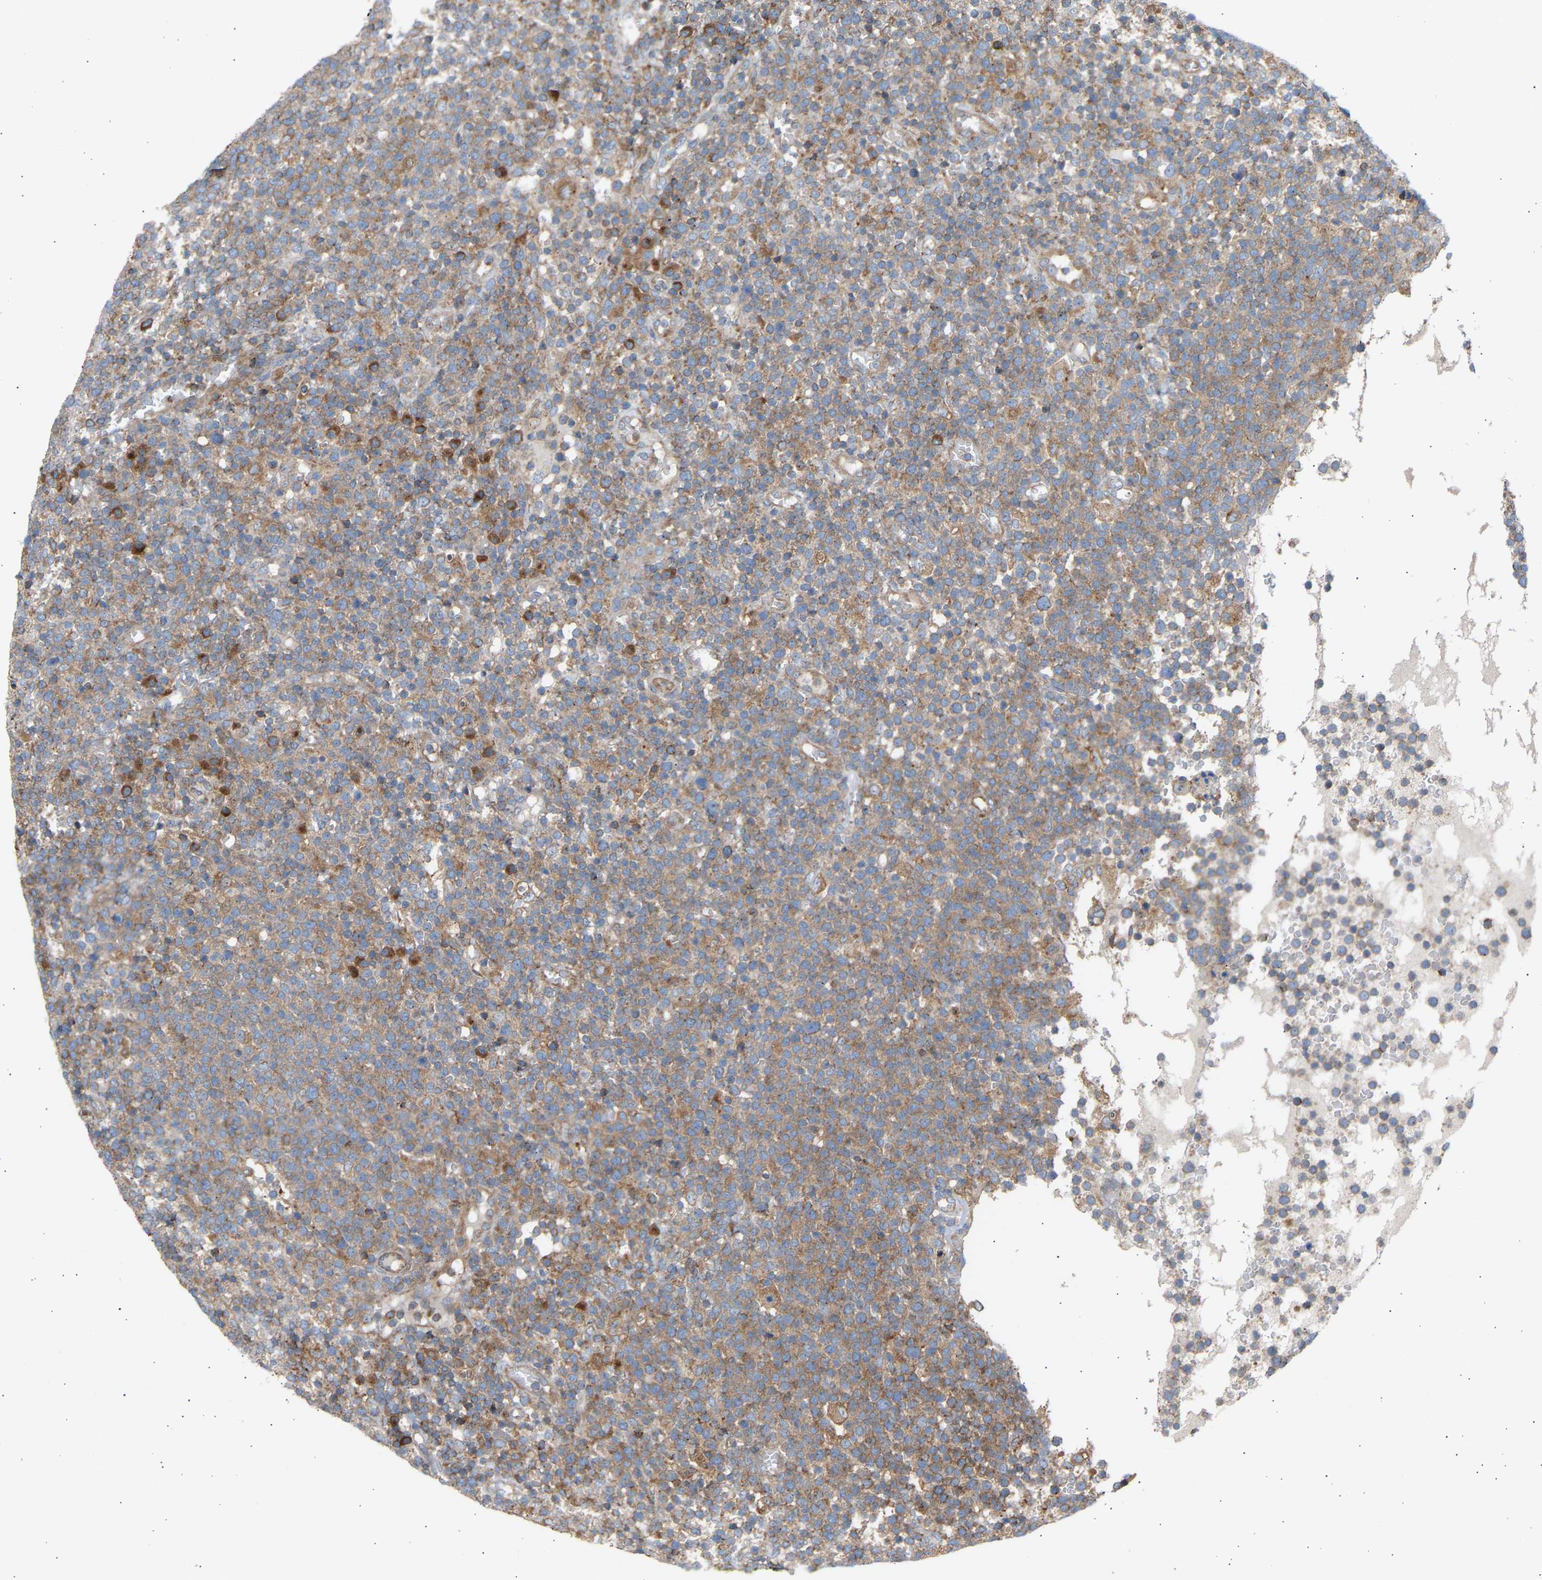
{"staining": {"intensity": "moderate", "quantity": ">75%", "location": "cytoplasmic/membranous"}, "tissue": "lymphoma", "cell_type": "Tumor cells", "image_type": "cancer", "snomed": [{"axis": "morphology", "description": "Malignant lymphoma, non-Hodgkin's type, High grade"}, {"axis": "topography", "description": "Lymph node"}], "caption": "This image displays IHC staining of human high-grade malignant lymphoma, non-Hodgkin's type, with medium moderate cytoplasmic/membranous expression in approximately >75% of tumor cells.", "gene": "GCN1", "patient": {"sex": "male", "age": 61}}